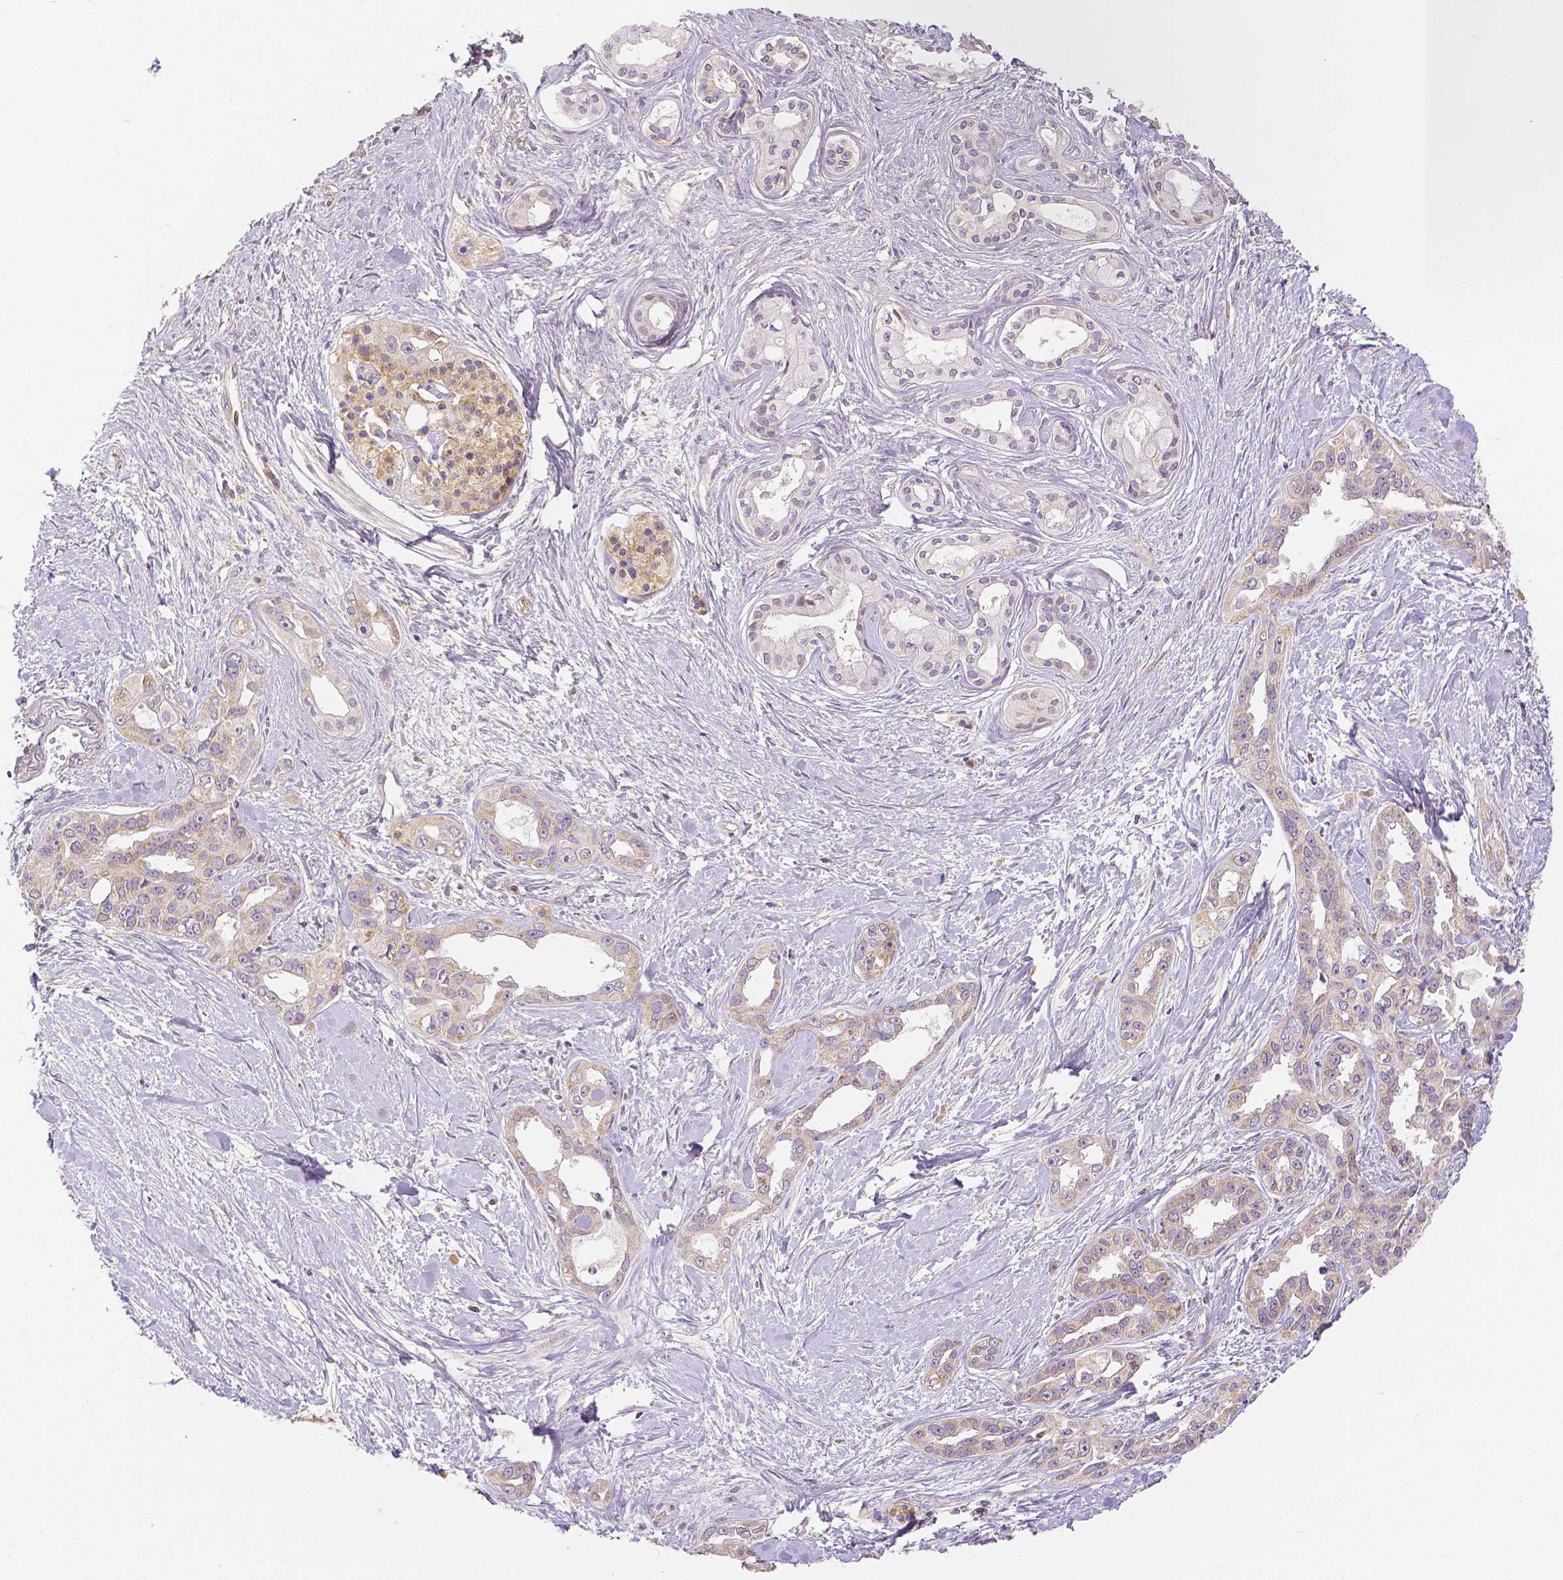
{"staining": {"intensity": "weak", "quantity": "<25%", "location": "cytoplasmic/membranous"}, "tissue": "pancreatic cancer", "cell_type": "Tumor cells", "image_type": "cancer", "snomed": [{"axis": "morphology", "description": "Adenocarcinoma, NOS"}, {"axis": "topography", "description": "Pancreas"}], "caption": "Pancreatic cancer stained for a protein using immunohistochemistry displays no positivity tumor cells.", "gene": "RHOT1", "patient": {"sex": "female", "age": 50}}